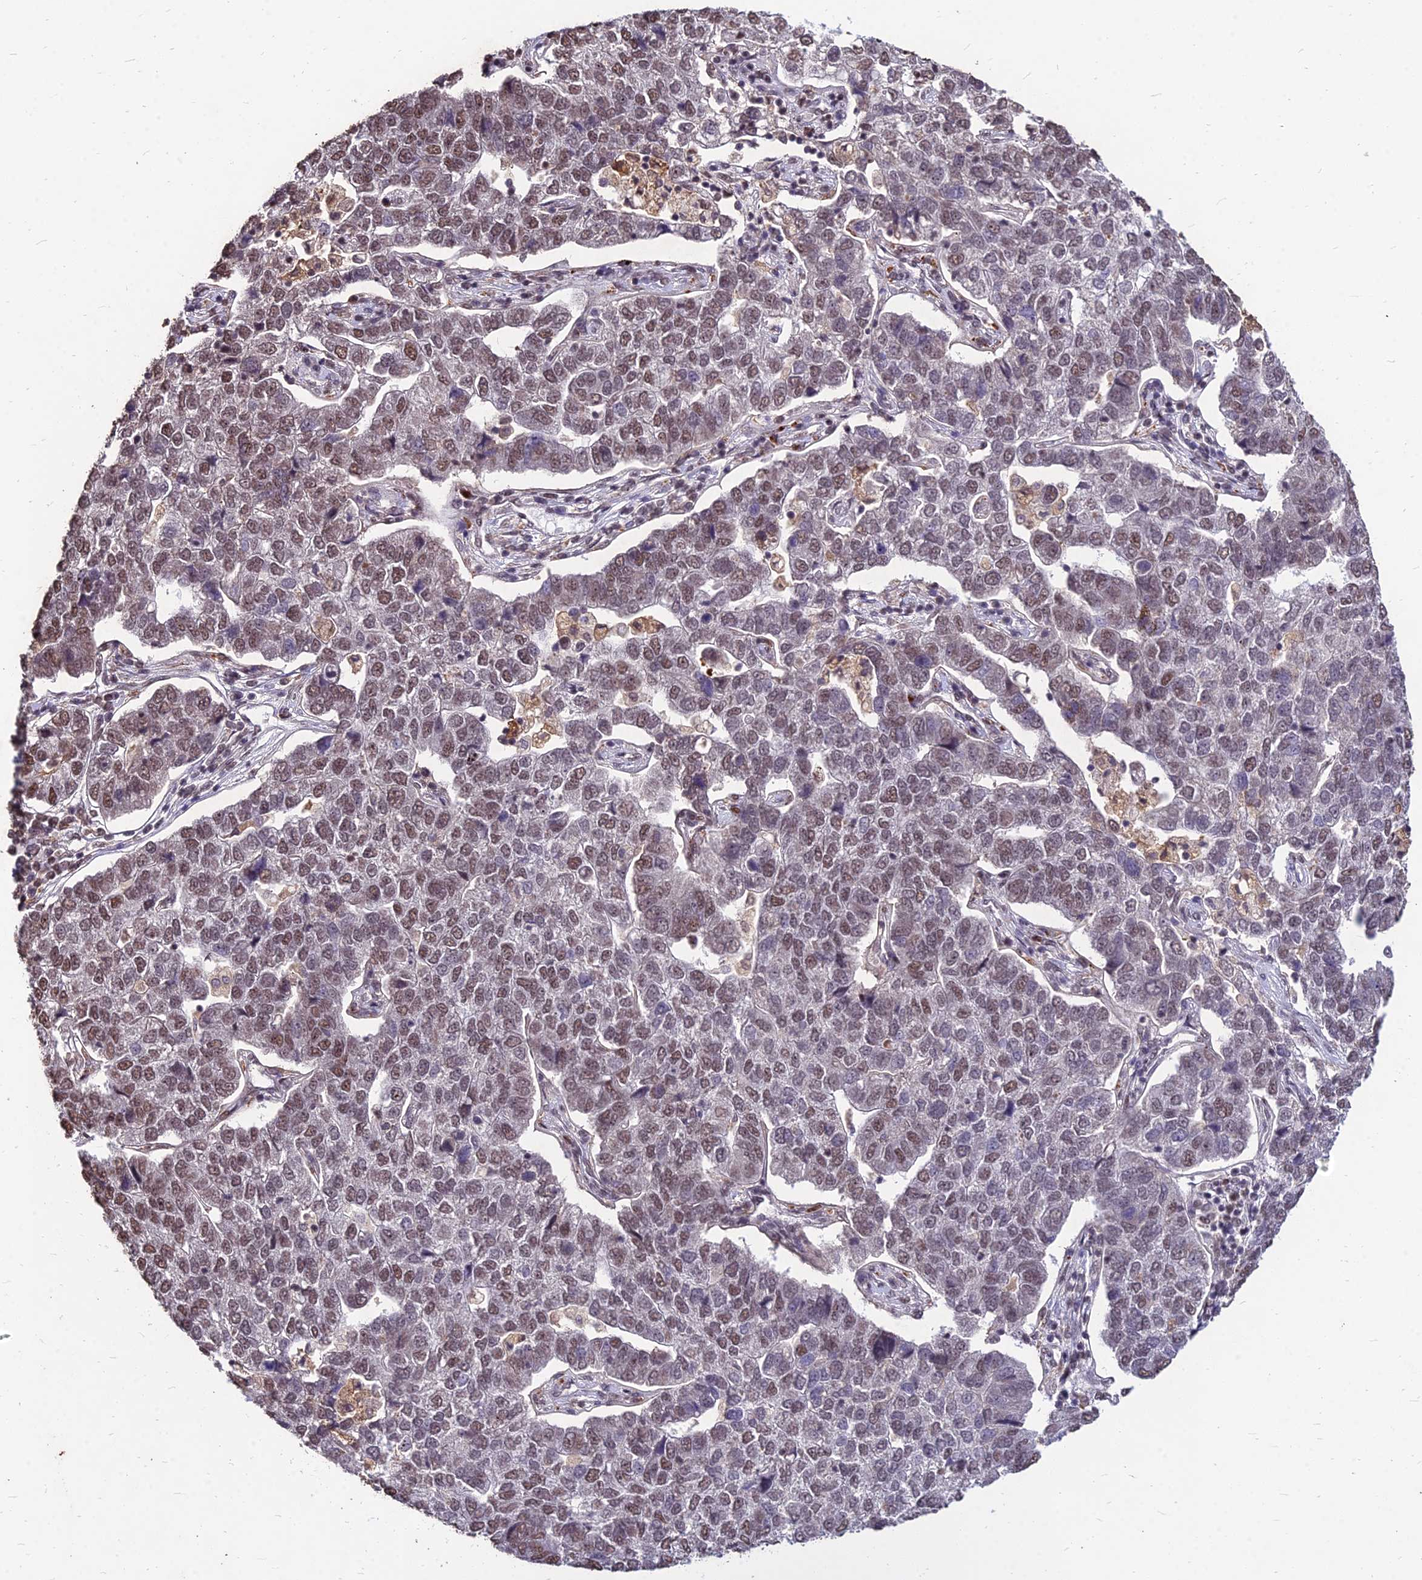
{"staining": {"intensity": "moderate", "quantity": "25%-75%", "location": "nuclear"}, "tissue": "pancreatic cancer", "cell_type": "Tumor cells", "image_type": "cancer", "snomed": [{"axis": "morphology", "description": "Adenocarcinoma, NOS"}, {"axis": "topography", "description": "Pancreas"}], "caption": "Immunohistochemical staining of human pancreatic cancer (adenocarcinoma) displays medium levels of moderate nuclear protein staining in about 25%-75% of tumor cells.", "gene": "ZBED4", "patient": {"sex": "female", "age": 61}}